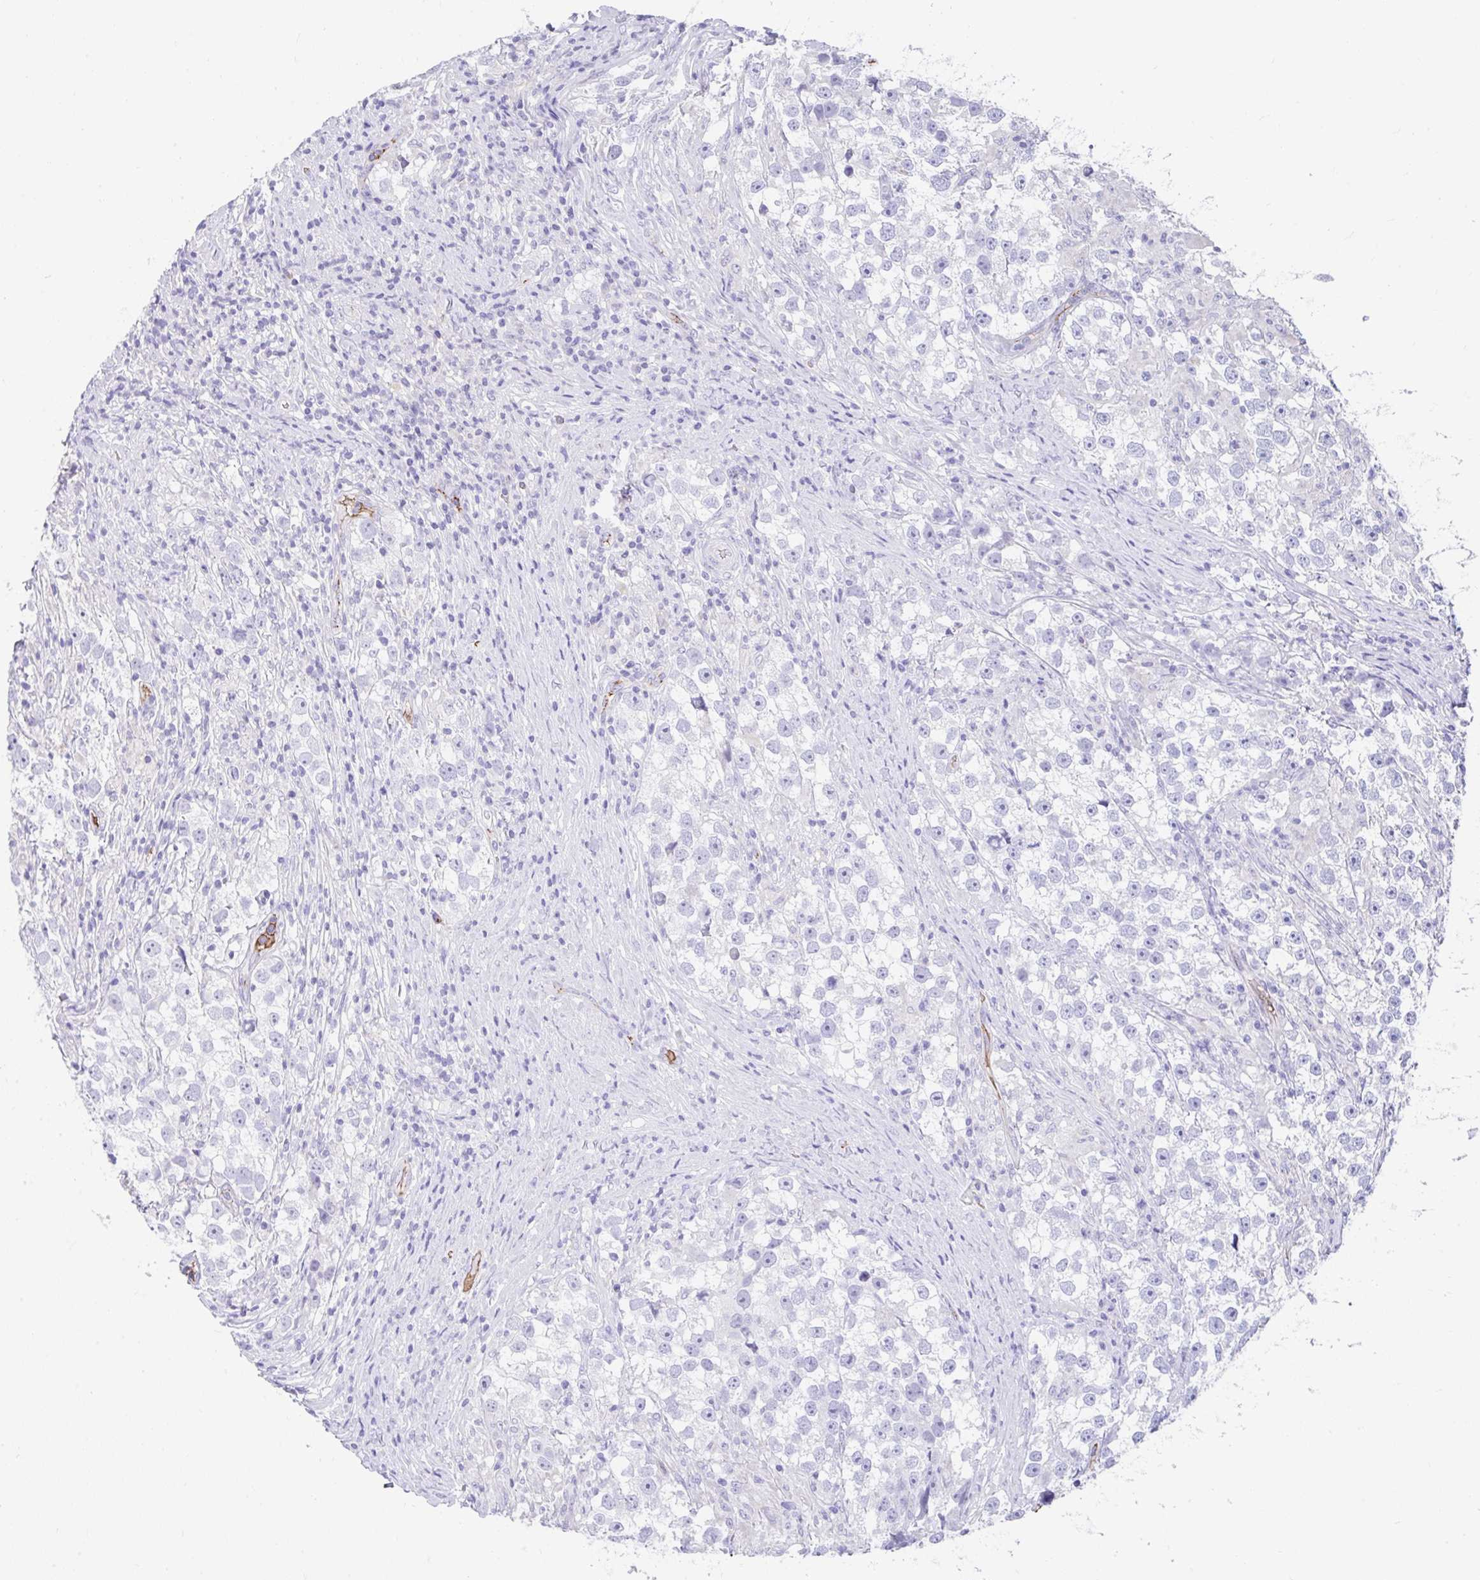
{"staining": {"intensity": "negative", "quantity": "none", "location": "none"}, "tissue": "testis cancer", "cell_type": "Tumor cells", "image_type": "cancer", "snomed": [{"axis": "morphology", "description": "Seminoma, NOS"}, {"axis": "topography", "description": "Testis"}], "caption": "Photomicrograph shows no protein expression in tumor cells of seminoma (testis) tissue.", "gene": "CCSAP", "patient": {"sex": "male", "age": 46}}